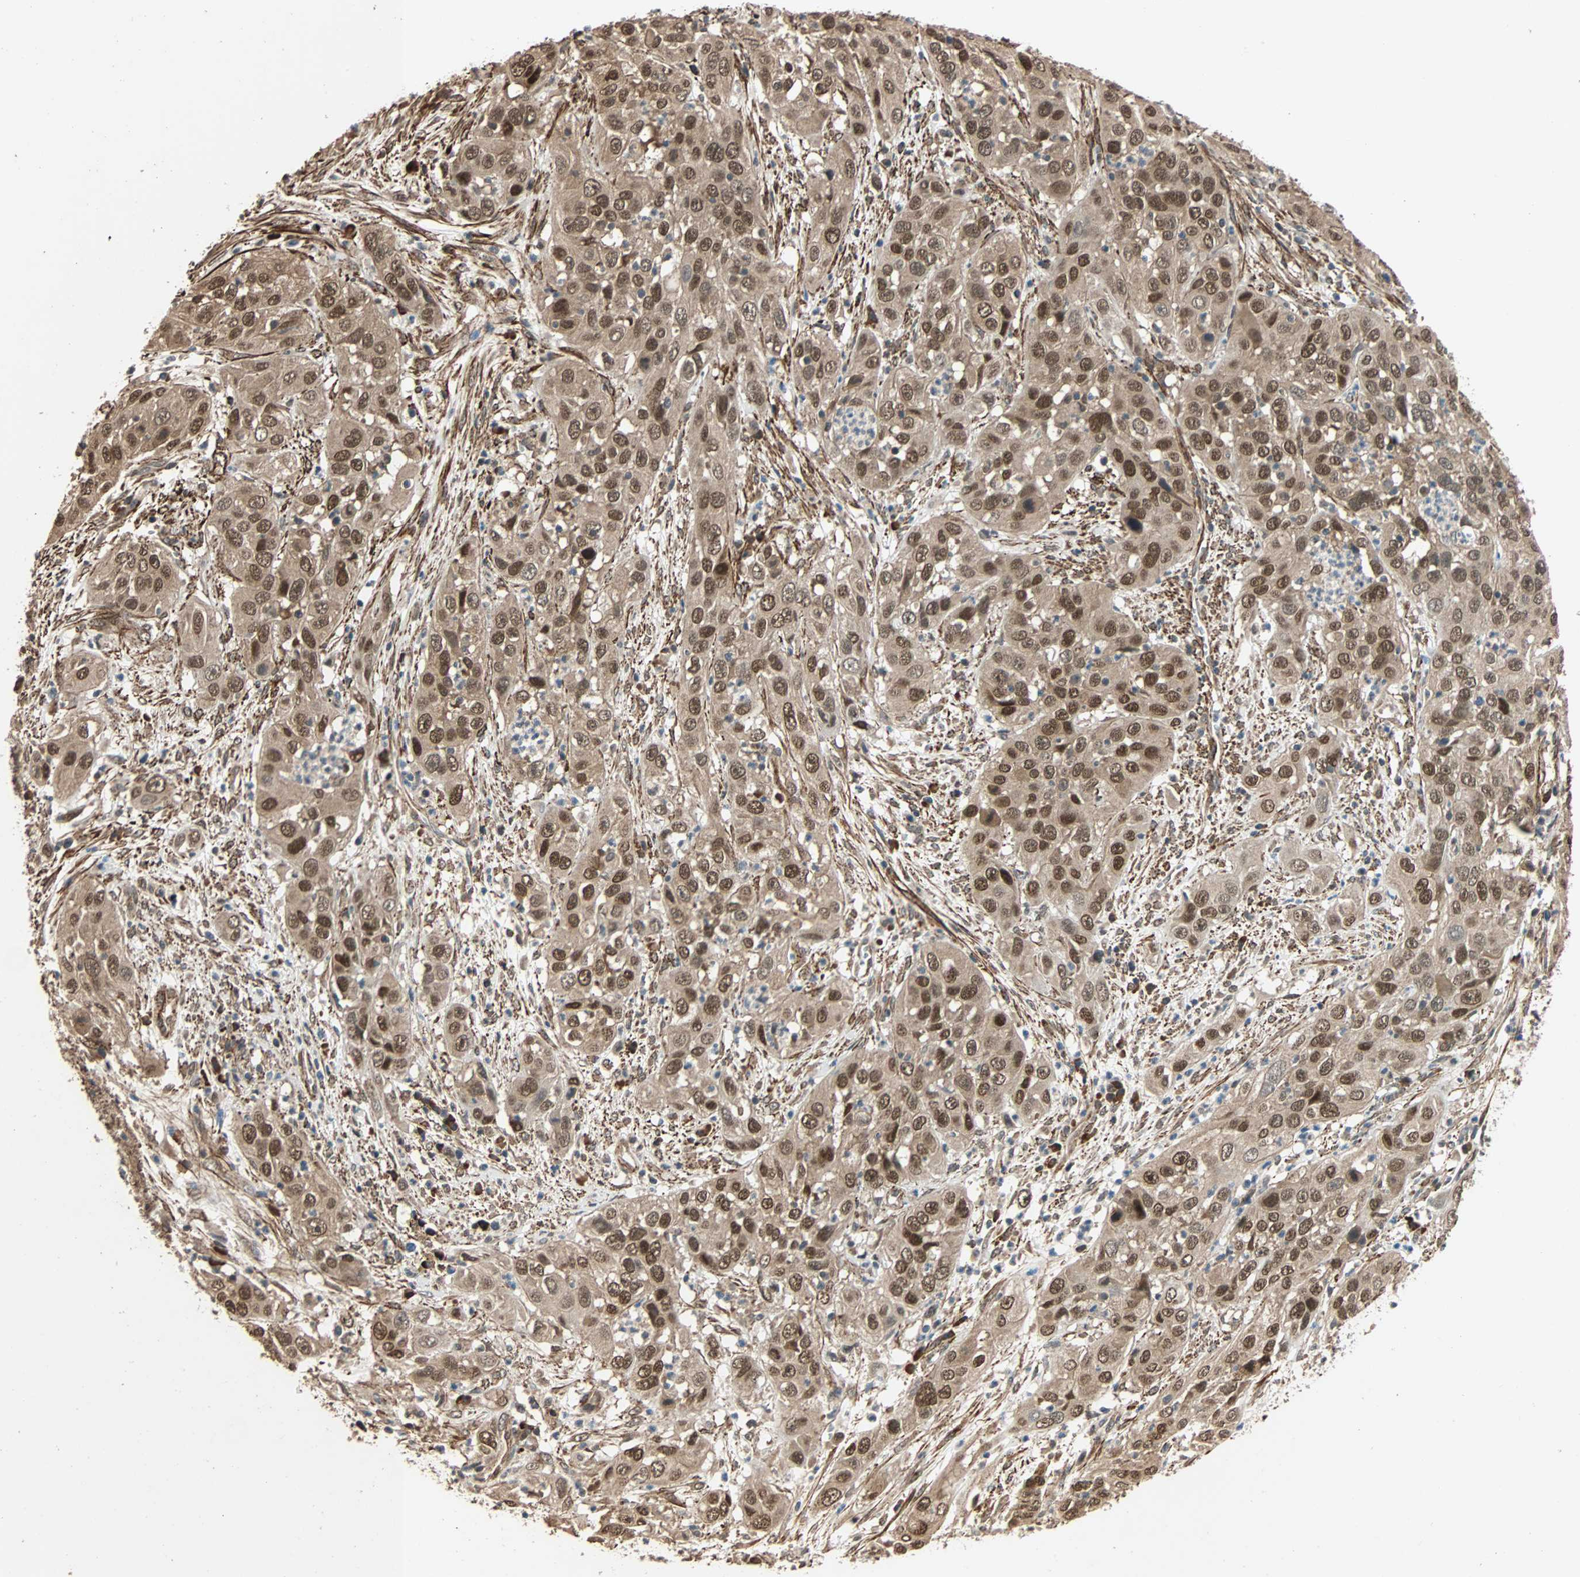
{"staining": {"intensity": "strong", "quantity": ">75%", "location": "cytoplasmic/membranous,nuclear"}, "tissue": "cervical cancer", "cell_type": "Tumor cells", "image_type": "cancer", "snomed": [{"axis": "morphology", "description": "Squamous cell carcinoma, NOS"}, {"axis": "topography", "description": "Cervix"}], "caption": "Approximately >75% of tumor cells in squamous cell carcinoma (cervical) reveal strong cytoplasmic/membranous and nuclear protein positivity as visualized by brown immunohistochemical staining.", "gene": "QSER1", "patient": {"sex": "female", "age": 32}}